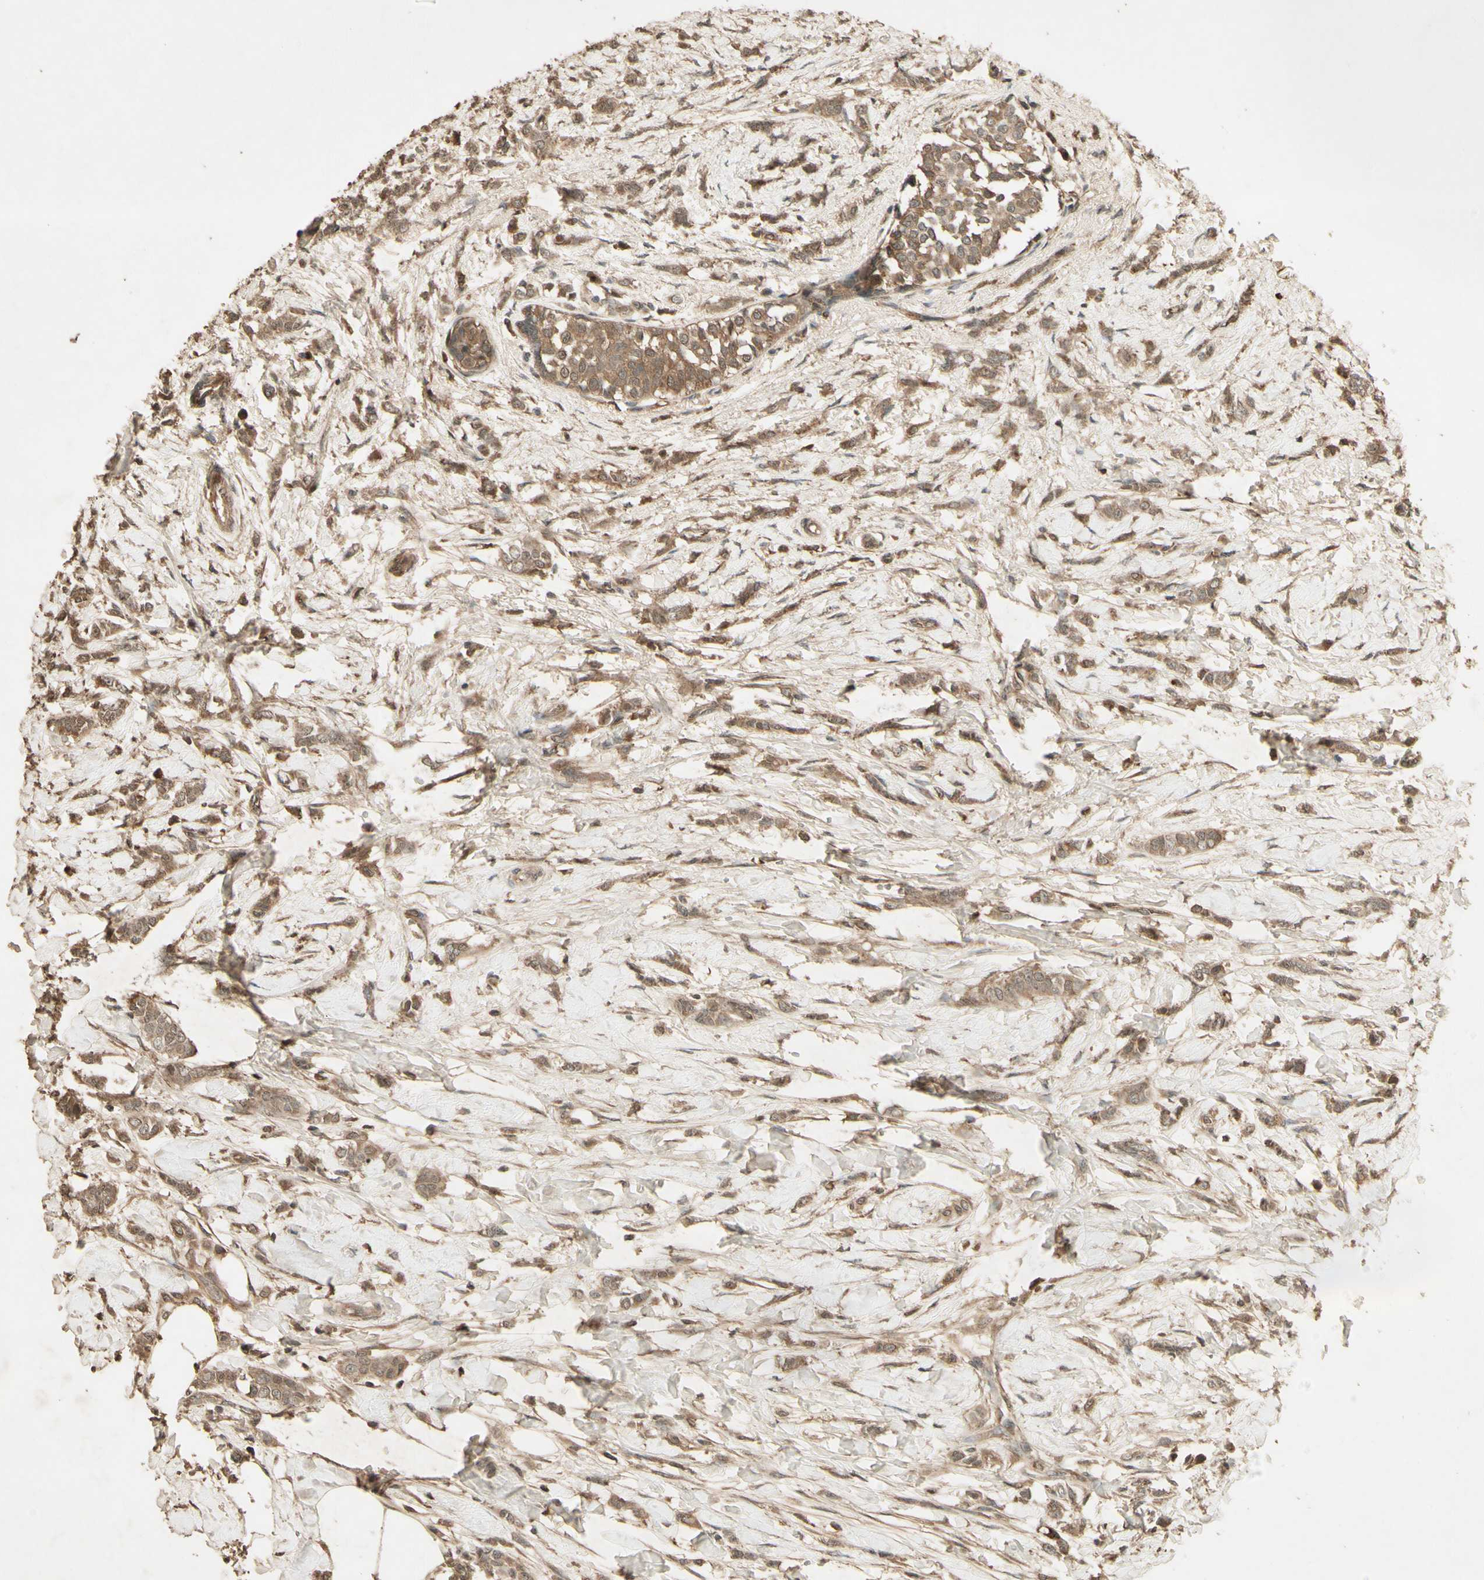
{"staining": {"intensity": "moderate", "quantity": ">75%", "location": "cytoplasmic/membranous"}, "tissue": "breast cancer", "cell_type": "Tumor cells", "image_type": "cancer", "snomed": [{"axis": "morphology", "description": "Lobular carcinoma, in situ"}, {"axis": "morphology", "description": "Lobular carcinoma"}, {"axis": "topography", "description": "Breast"}], "caption": "A histopathology image of lobular carcinoma (breast) stained for a protein shows moderate cytoplasmic/membranous brown staining in tumor cells.", "gene": "SMAD9", "patient": {"sex": "female", "age": 41}}